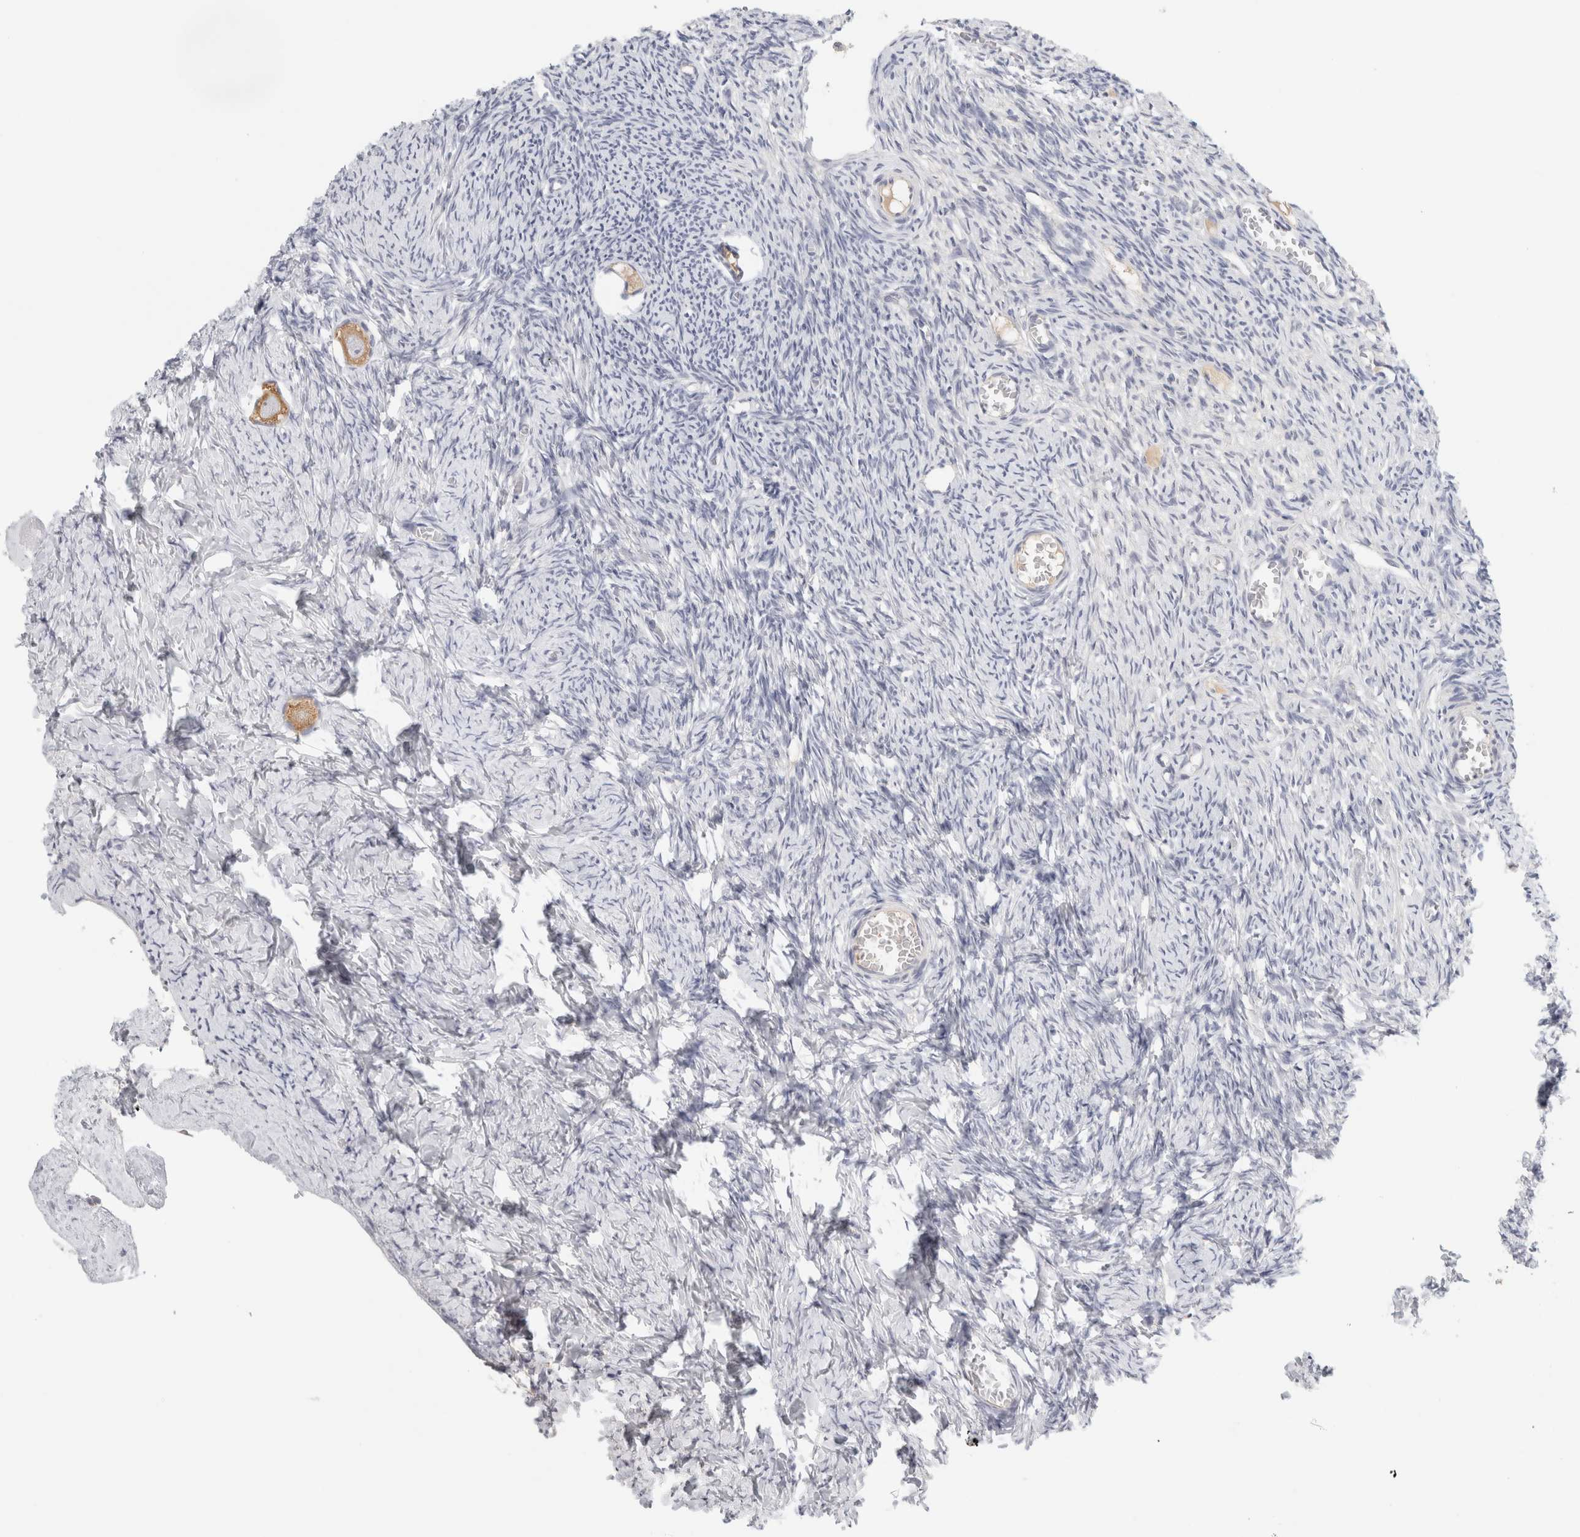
{"staining": {"intensity": "moderate", "quantity": ">75%", "location": "cytoplasmic/membranous"}, "tissue": "ovary", "cell_type": "Follicle cells", "image_type": "normal", "snomed": [{"axis": "morphology", "description": "Normal tissue, NOS"}, {"axis": "topography", "description": "Ovary"}], "caption": "Moderate cytoplasmic/membranous protein staining is present in approximately >75% of follicle cells in ovary. (Stains: DAB in brown, nuclei in blue, Microscopy: brightfield microscopy at high magnification).", "gene": "STK31", "patient": {"sex": "female", "age": 27}}